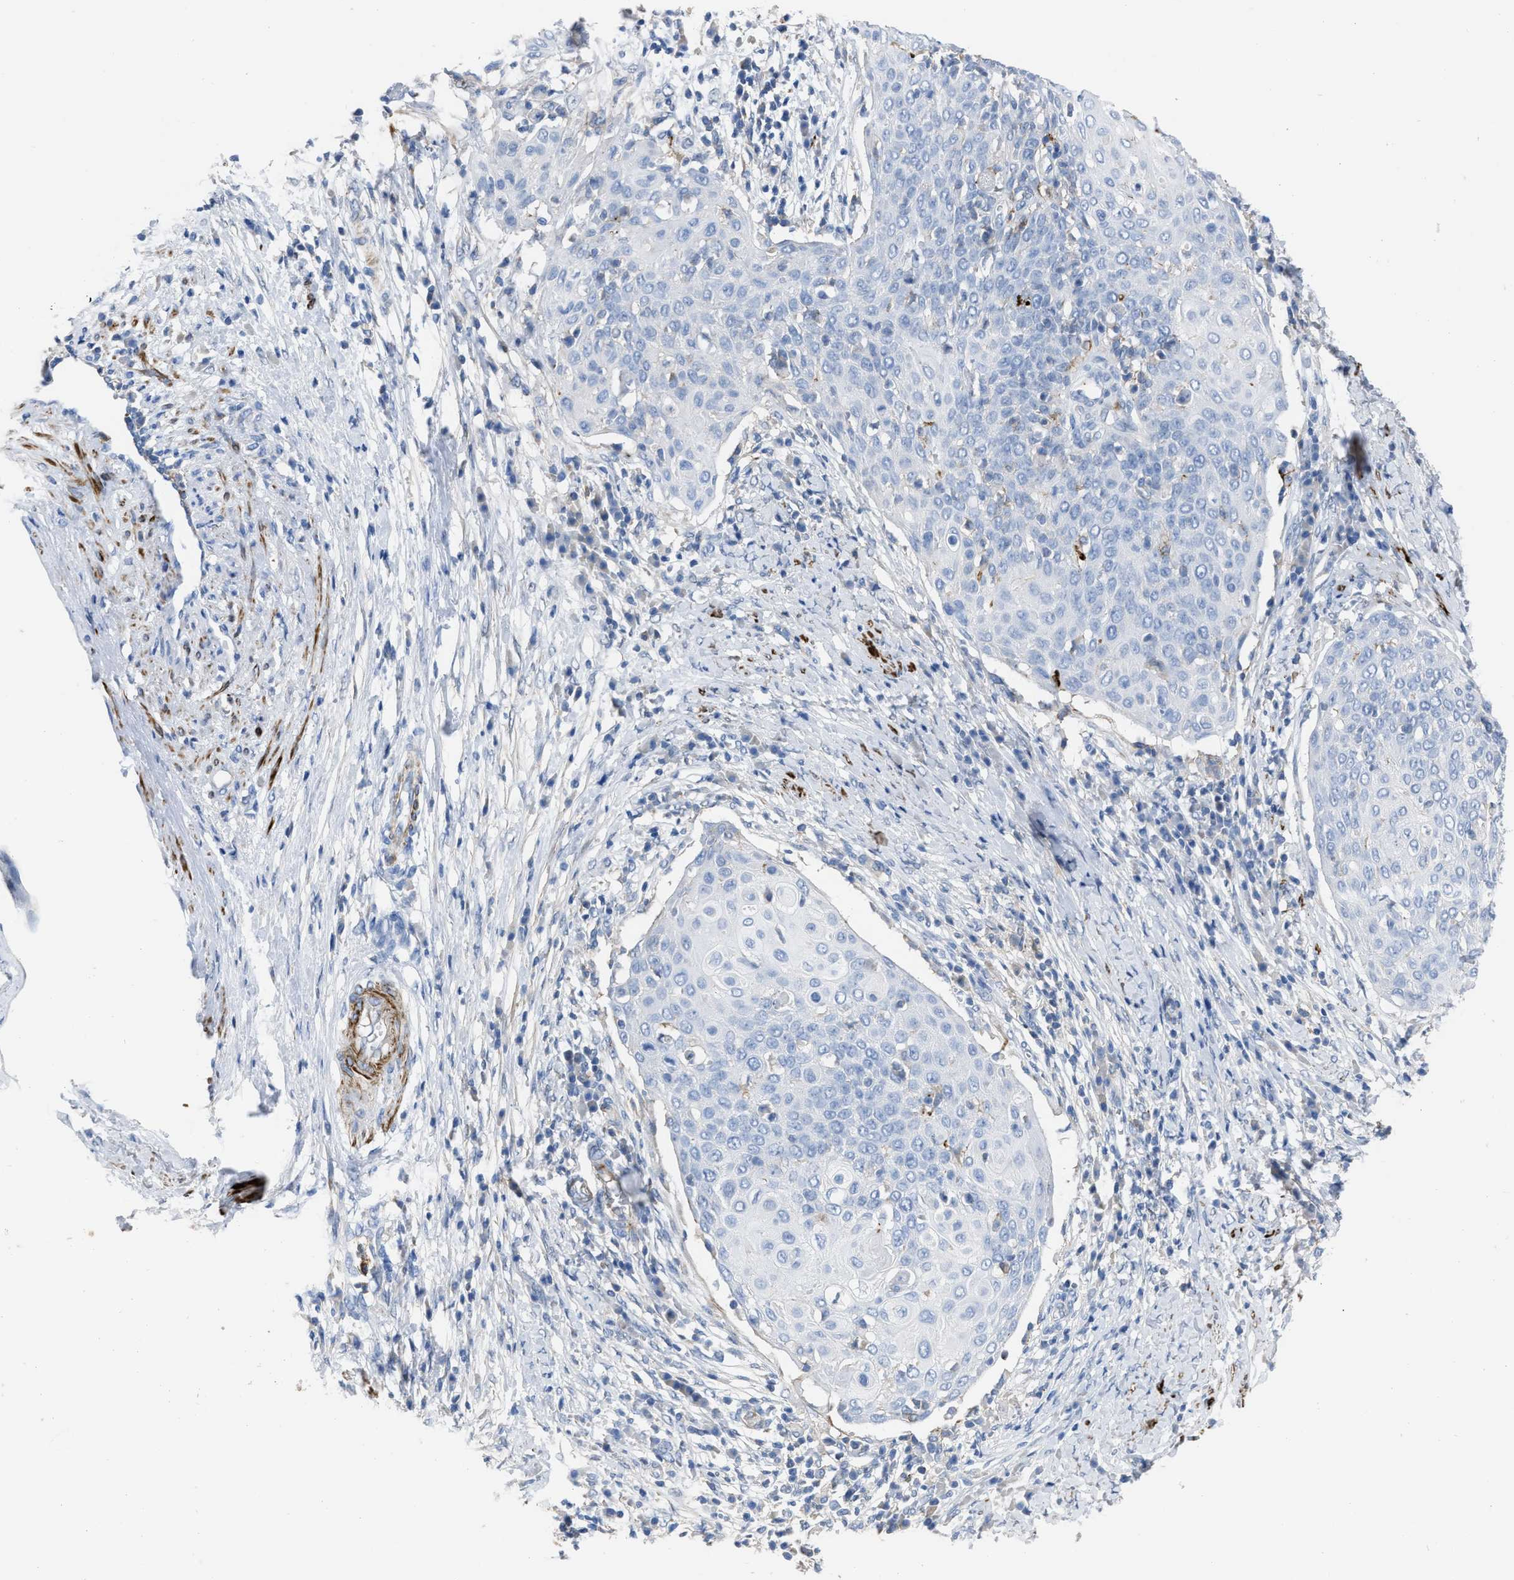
{"staining": {"intensity": "negative", "quantity": "none", "location": "none"}, "tissue": "cervical cancer", "cell_type": "Tumor cells", "image_type": "cancer", "snomed": [{"axis": "morphology", "description": "Squamous cell carcinoma, NOS"}, {"axis": "topography", "description": "Cervix"}], "caption": "IHC image of cervical squamous cell carcinoma stained for a protein (brown), which shows no positivity in tumor cells.", "gene": "PRMT2", "patient": {"sex": "female", "age": 39}}